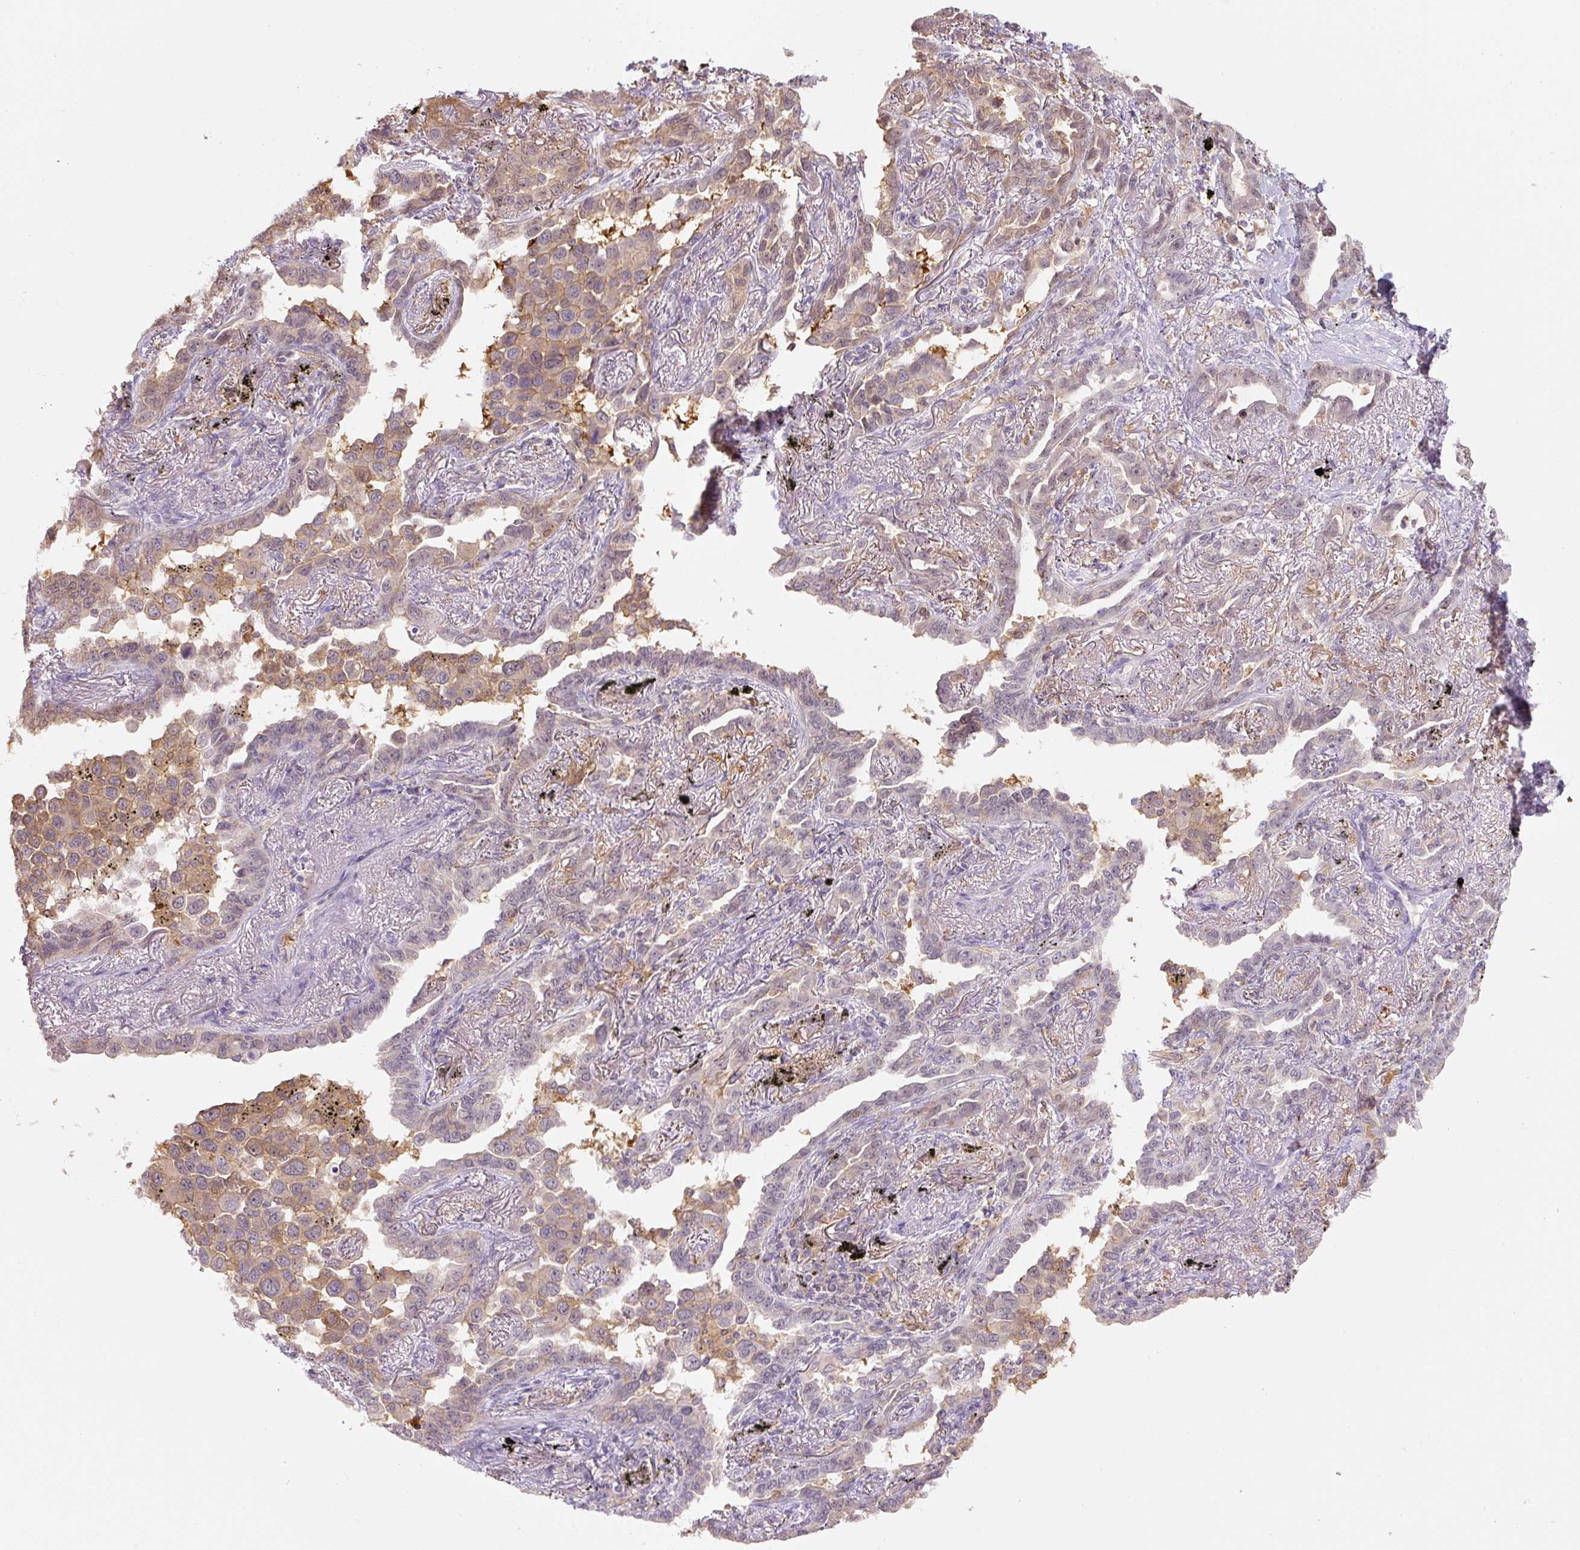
{"staining": {"intensity": "weak", "quantity": "<25%", "location": "cytoplasmic/membranous"}, "tissue": "lung cancer", "cell_type": "Tumor cells", "image_type": "cancer", "snomed": [{"axis": "morphology", "description": "Adenocarcinoma, NOS"}, {"axis": "topography", "description": "Lung"}], "caption": "Immunohistochemistry (IHC) of human lung cancer displays no positivity in tumor cells.", "gene": "SPSB2", "patient": {"sex": "male", "age": 67}}